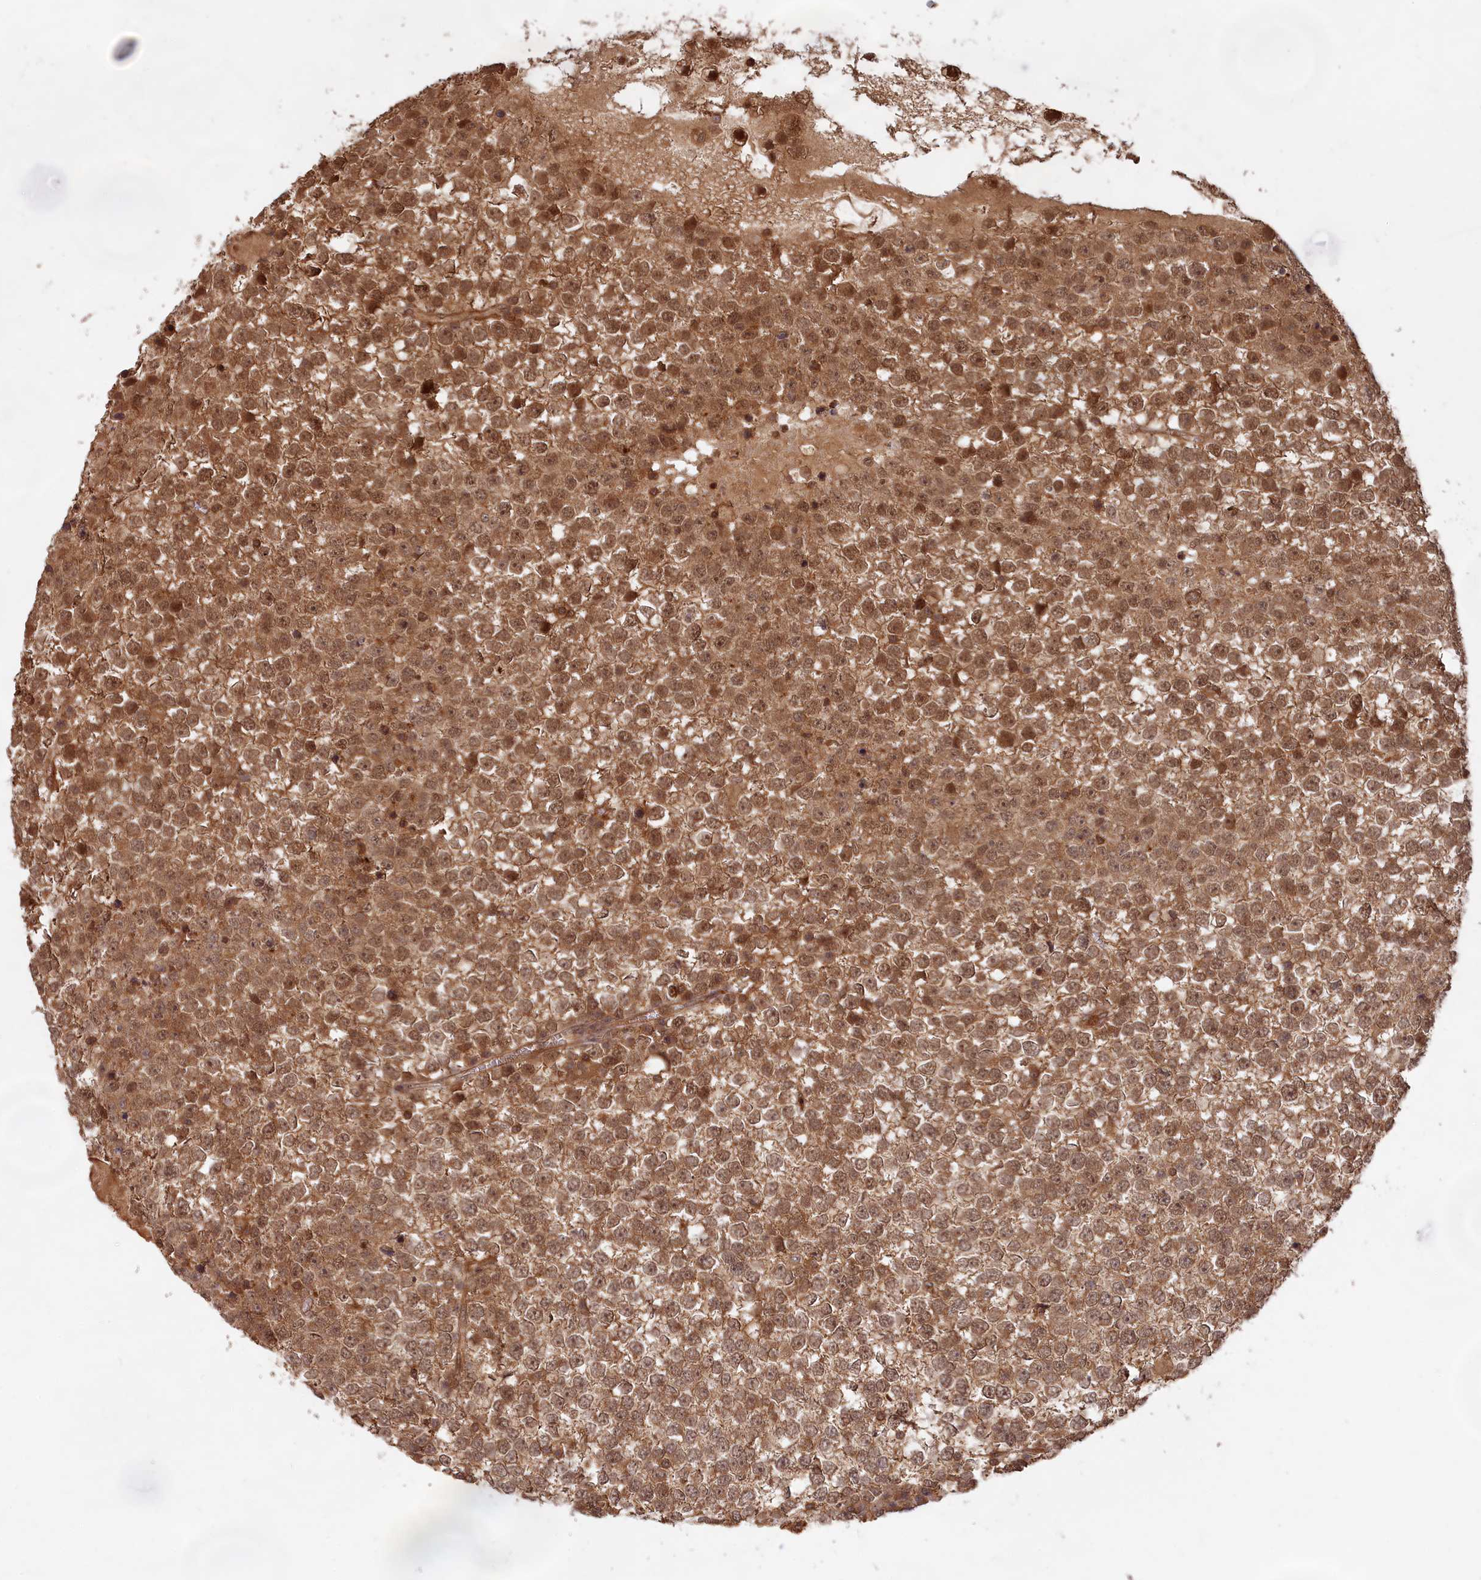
{"staining": {"intensity": "moderate", "quantity": ">75%", "location": "cytoplasmic/membranous,nuclear"}, "tissue": "testis cancer", "cell_type": "Tumor cells", "image_type": "cancer", "snomed": [{"axis": "morphology", "description": "Seminoma, NOS"}, {"axis": "topography", "description": "Testis"}], "caption": "Testis seminoma was stained to show a protein in brown. There is medium levels of moderate cytoplasmic/membranous and nuclear positivity in approximately >75% of tumor cells.", "gene": "CCDC174", "patient": {"sex": "male", "age": 65}}